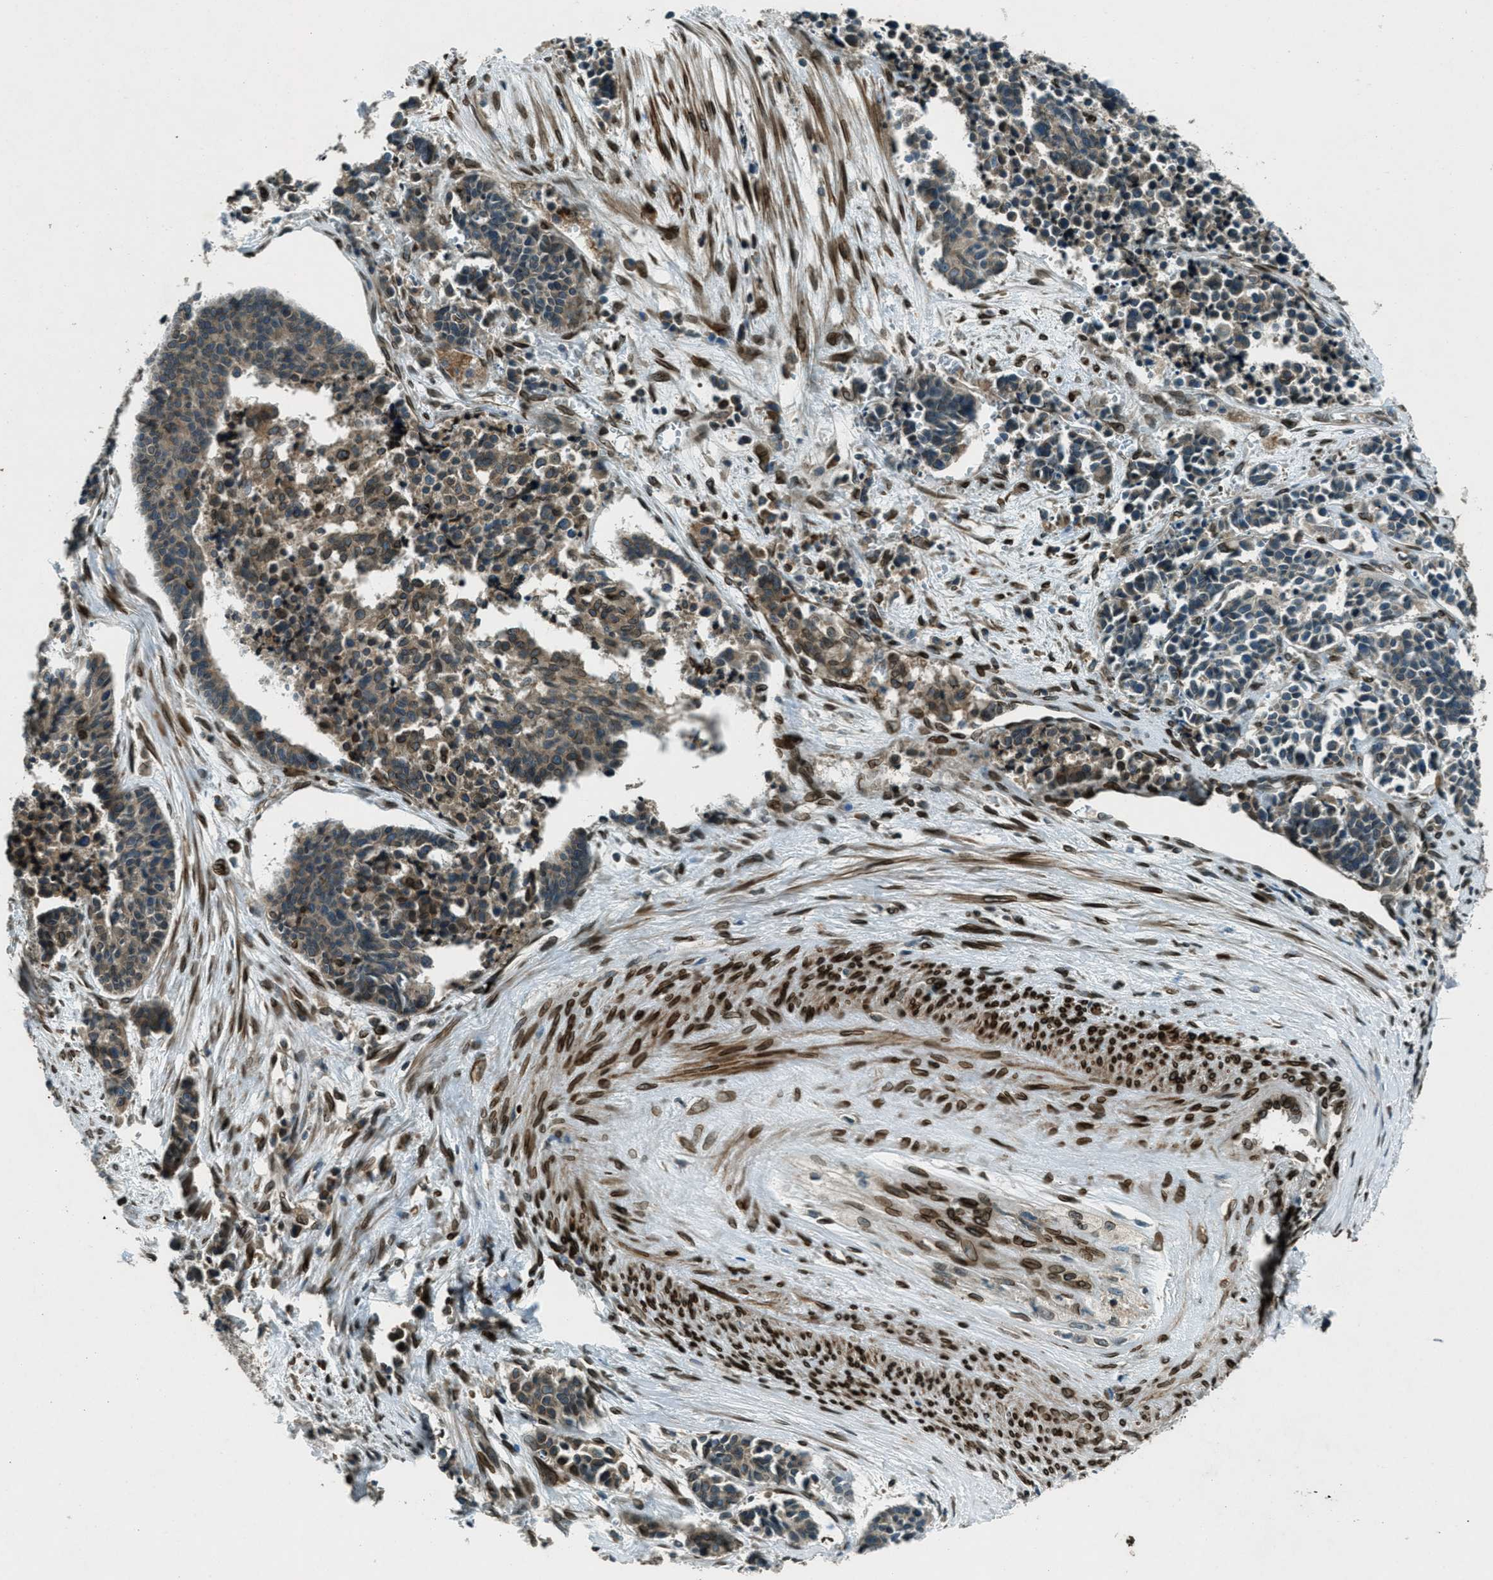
{"staining": {"intensity": "weak", "quantity": ">75%", "location": "cytoplasmic/membranous"}, "tissue": "cervical cancer", "cell_type": "Tumor cells", "image_type": "cancer", "snomed": [{"axis": "morphology", "description": "Squamous cell carcinoma, NOS"}, {"axis": "topography", "description": "Cervix"}], "caption": "DAB immunohistochemical staining of squamous cell carcinoma (cervical) displays weak cytoplasmic/membranous protein positivity in approximately >75% of tumor cells.", "gene": "LEMD2", "patient": {"sex": "female", "age": 35}}